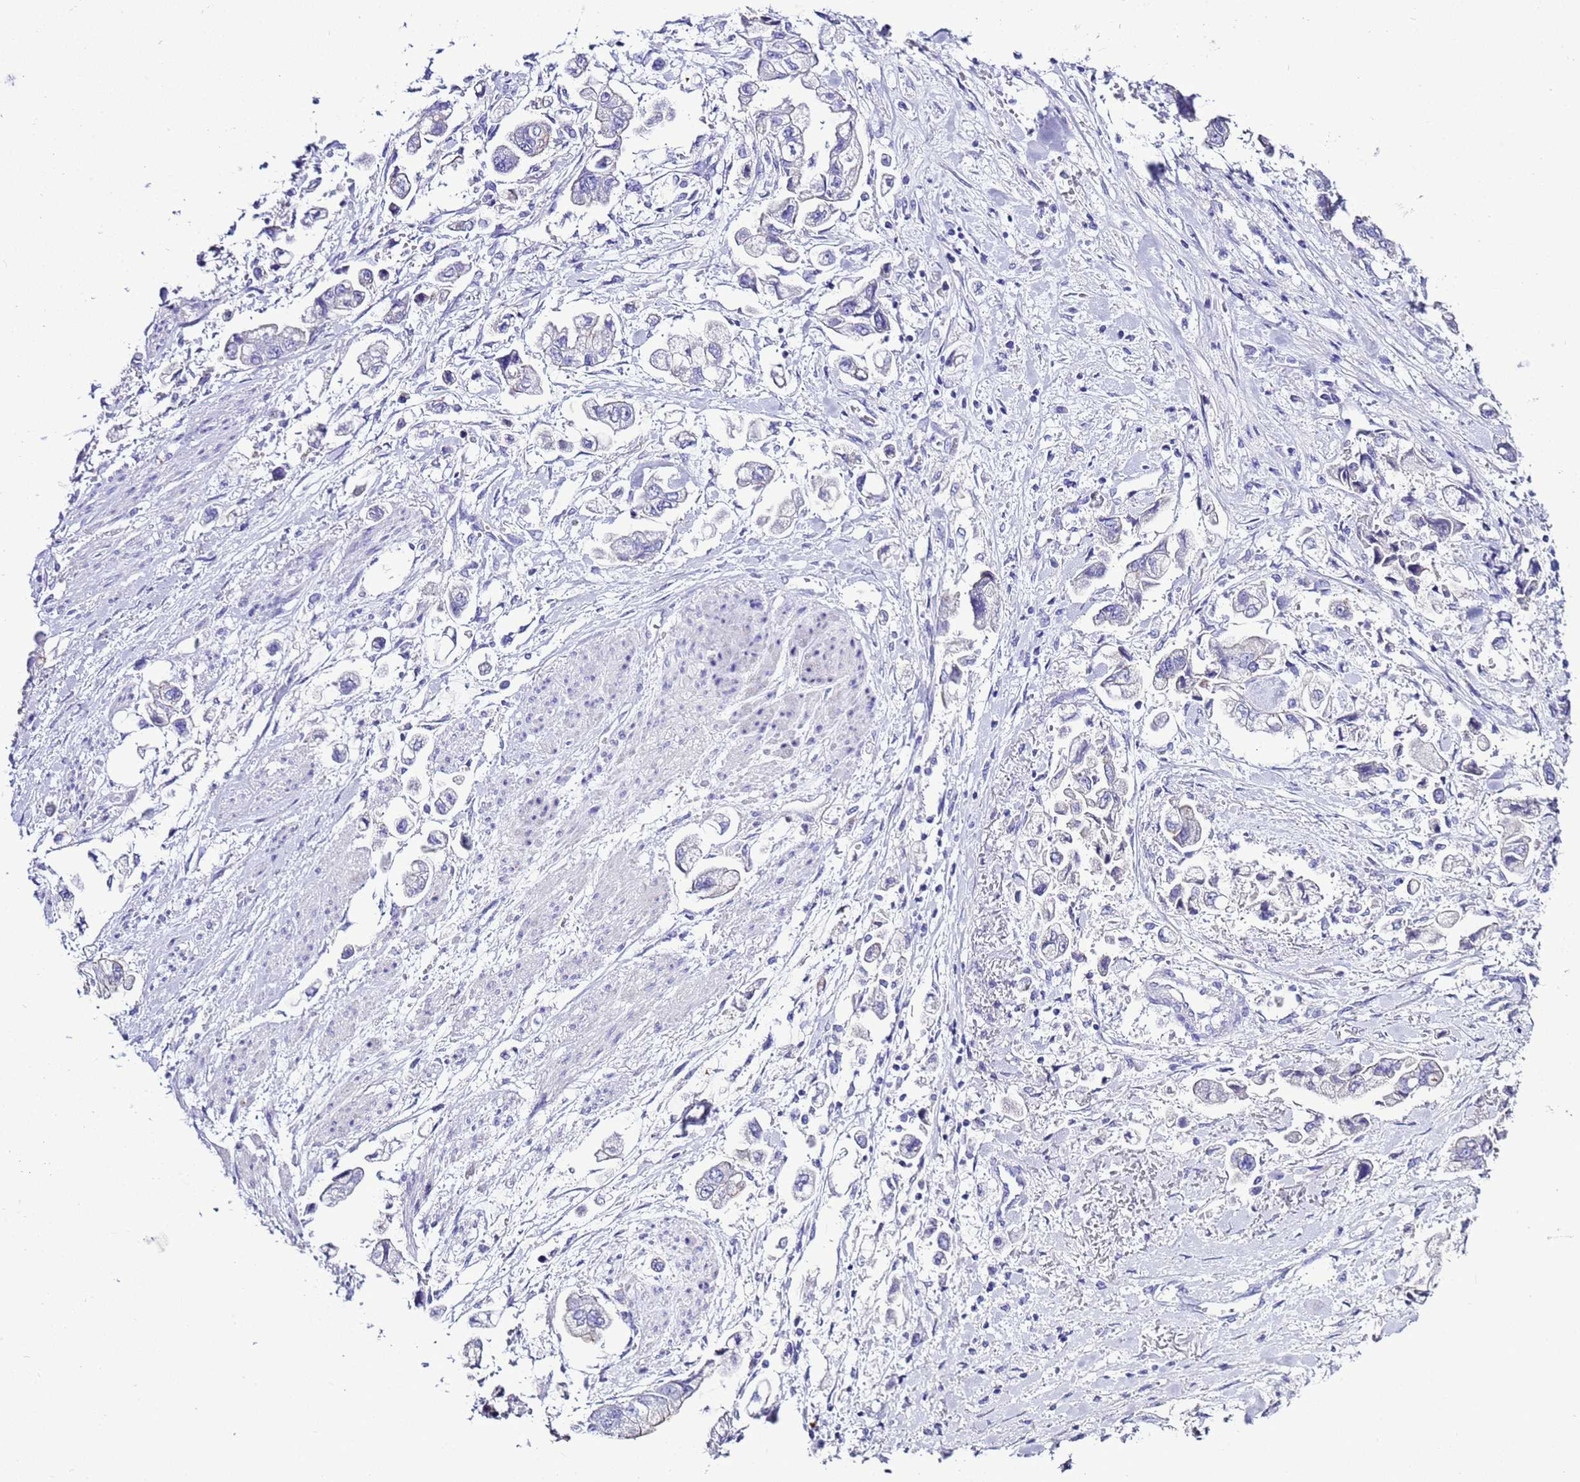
{"staining": {"intensity": "negative", "quantity": "none", "location": "none"}, "tissue": "stomach cancer", "cell_type": "Tumor cells", "image_type": "cancer", "snomed": [{"axis": "morphology", "description": "Adenocarcinoma, NOS"}, {"axis": "topography", "description": "Stomach"}], "caption": "Protein analysis of stomach adenocarcinoma exhibits no significant positivity in tumor cells. (Brightfield microscopy of DAB immunohistochemistry (IHC) at high magnification).", "gene": "BEST2", "patient": {"sex": "male", "age": 62}}